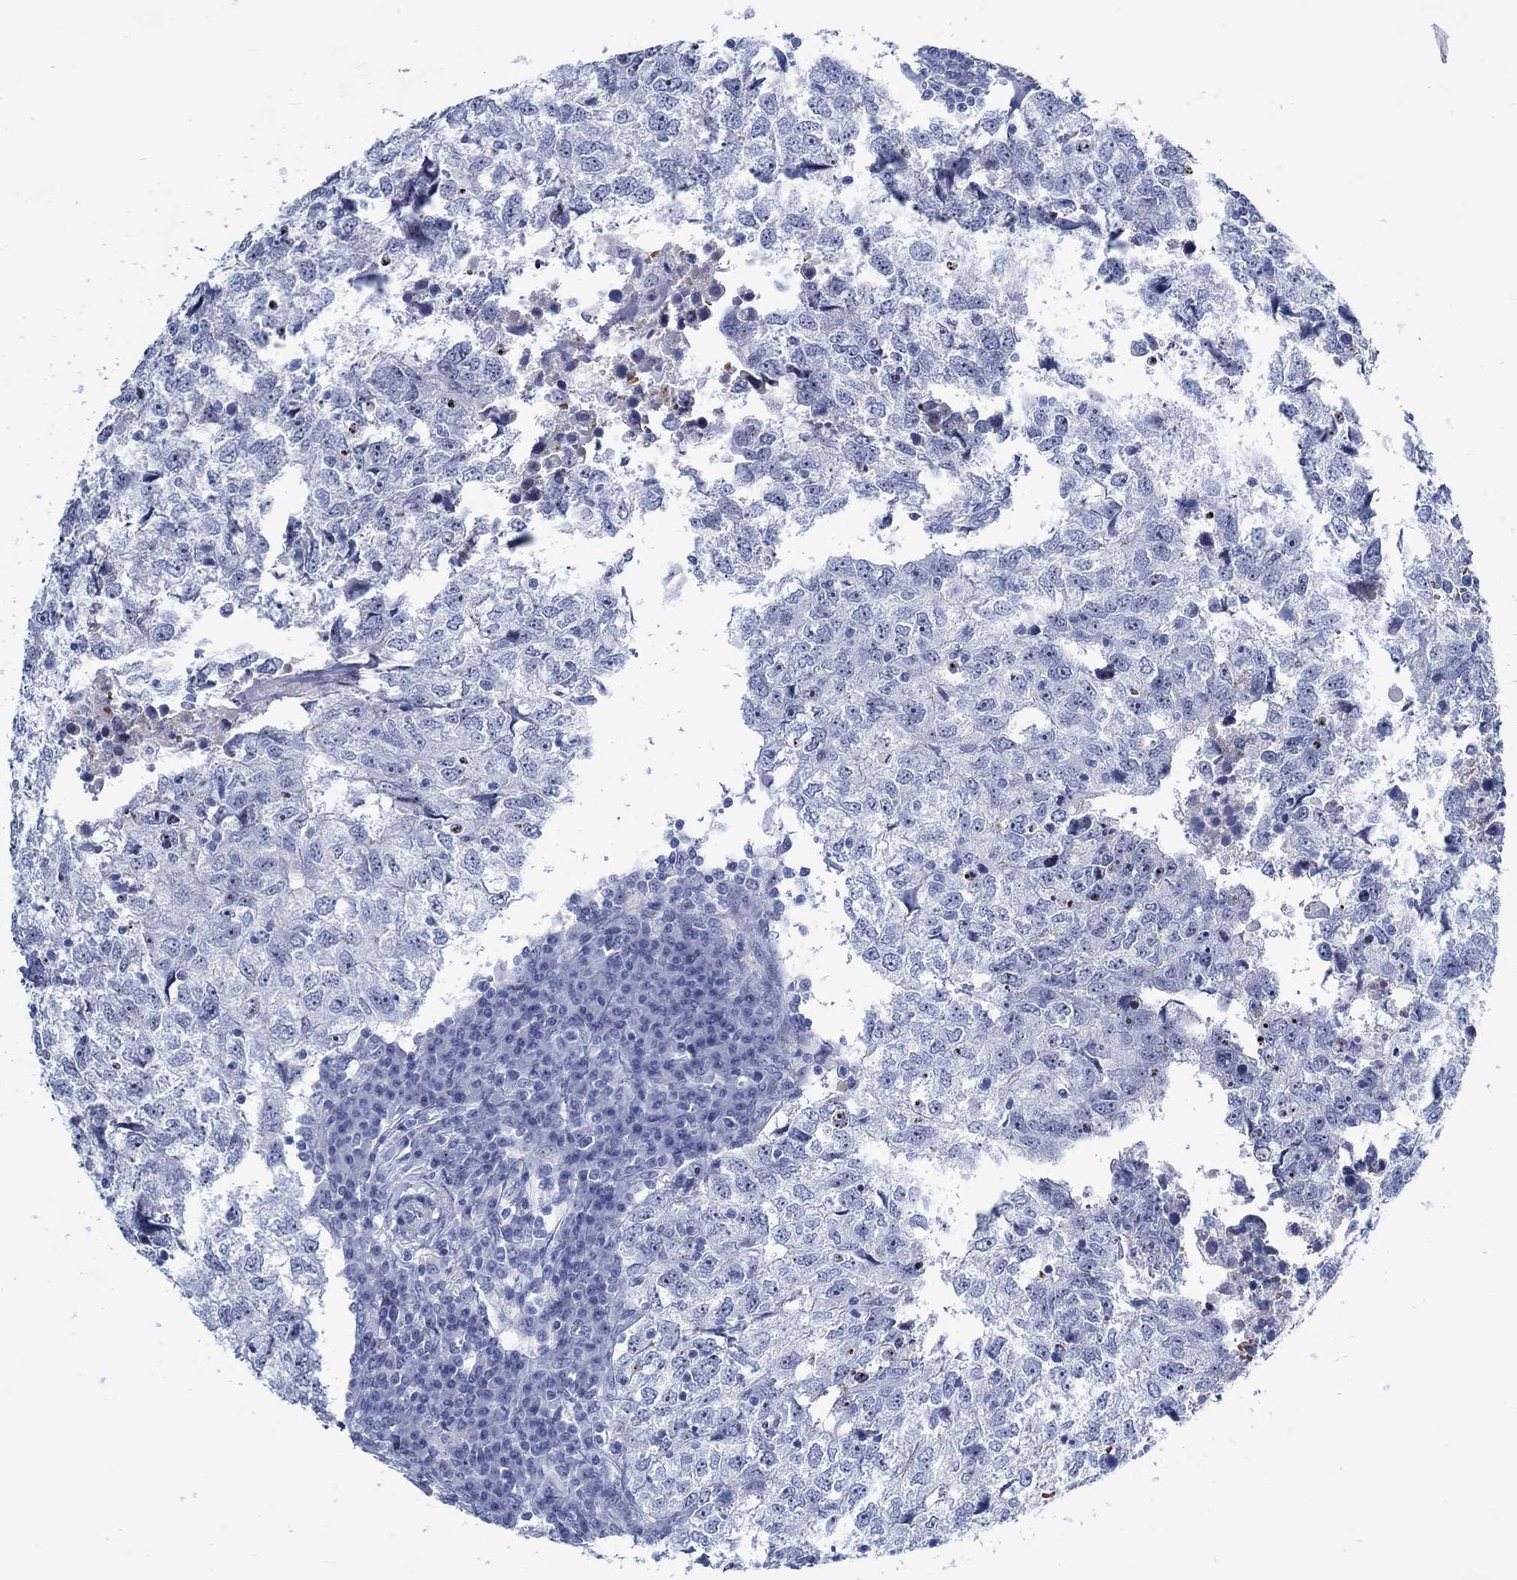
{"staining": {"intensity": "strong", "quantity": "<25%", "location": "nuclear"}, "tissue": "breast cancer", "cell_type": "Tumor cells", "image_type": "cancer", "snomed": [{"axis": "morphology", "description": "Duct carcinoma"}, {"axis": "topography", "description": "Breast"}], "caption": "Immunohistochemical staining of breast invasive ductal carcinoma exhibits strong nuclear protein expression in about <25% of tumor cells.", "gene": "ZNF446", "patient": {"sex": "female", "age": 30}}